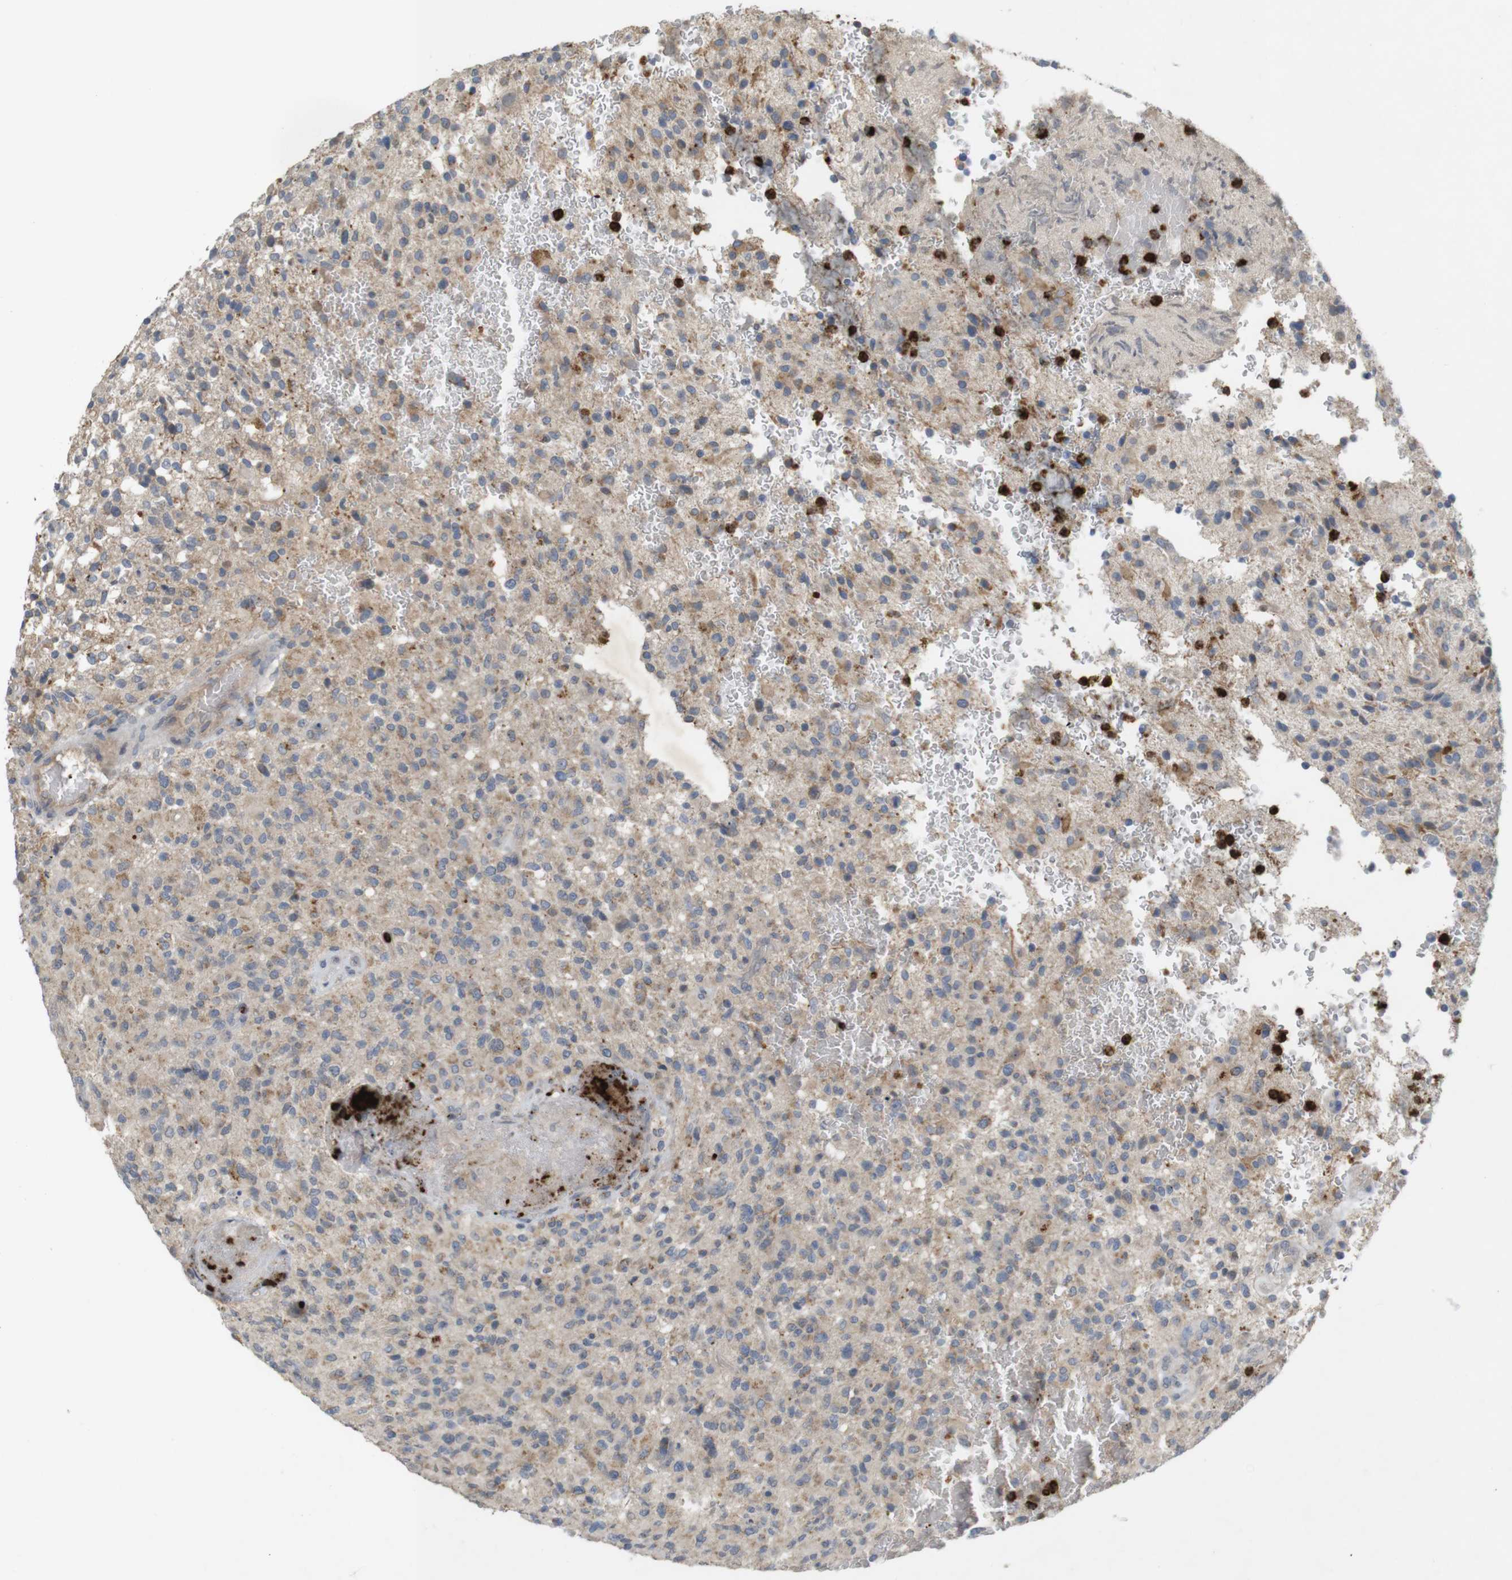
{"staining": {"intensity": "weak", "quantity": ">75%", "location": "cytoplasmic/membranous"}, "tissue": "glioma", "cell_type": "Tumor cells", "image_type": "cancer", "snomed": [{"axis": "morphology", "description": "Glioma, malignant, High grade"}, {"axis": "topography", "description": "Brain"}], "caption": "Immunohistochemistry (DAB) staining of human malignant glioma (high-grade) shows weak cytoplasmic/membranous protein positivity in approximately >75% of tumor cells.", "gene": "TSPAN14", "patient": {"sex": "male", "age": 71}}